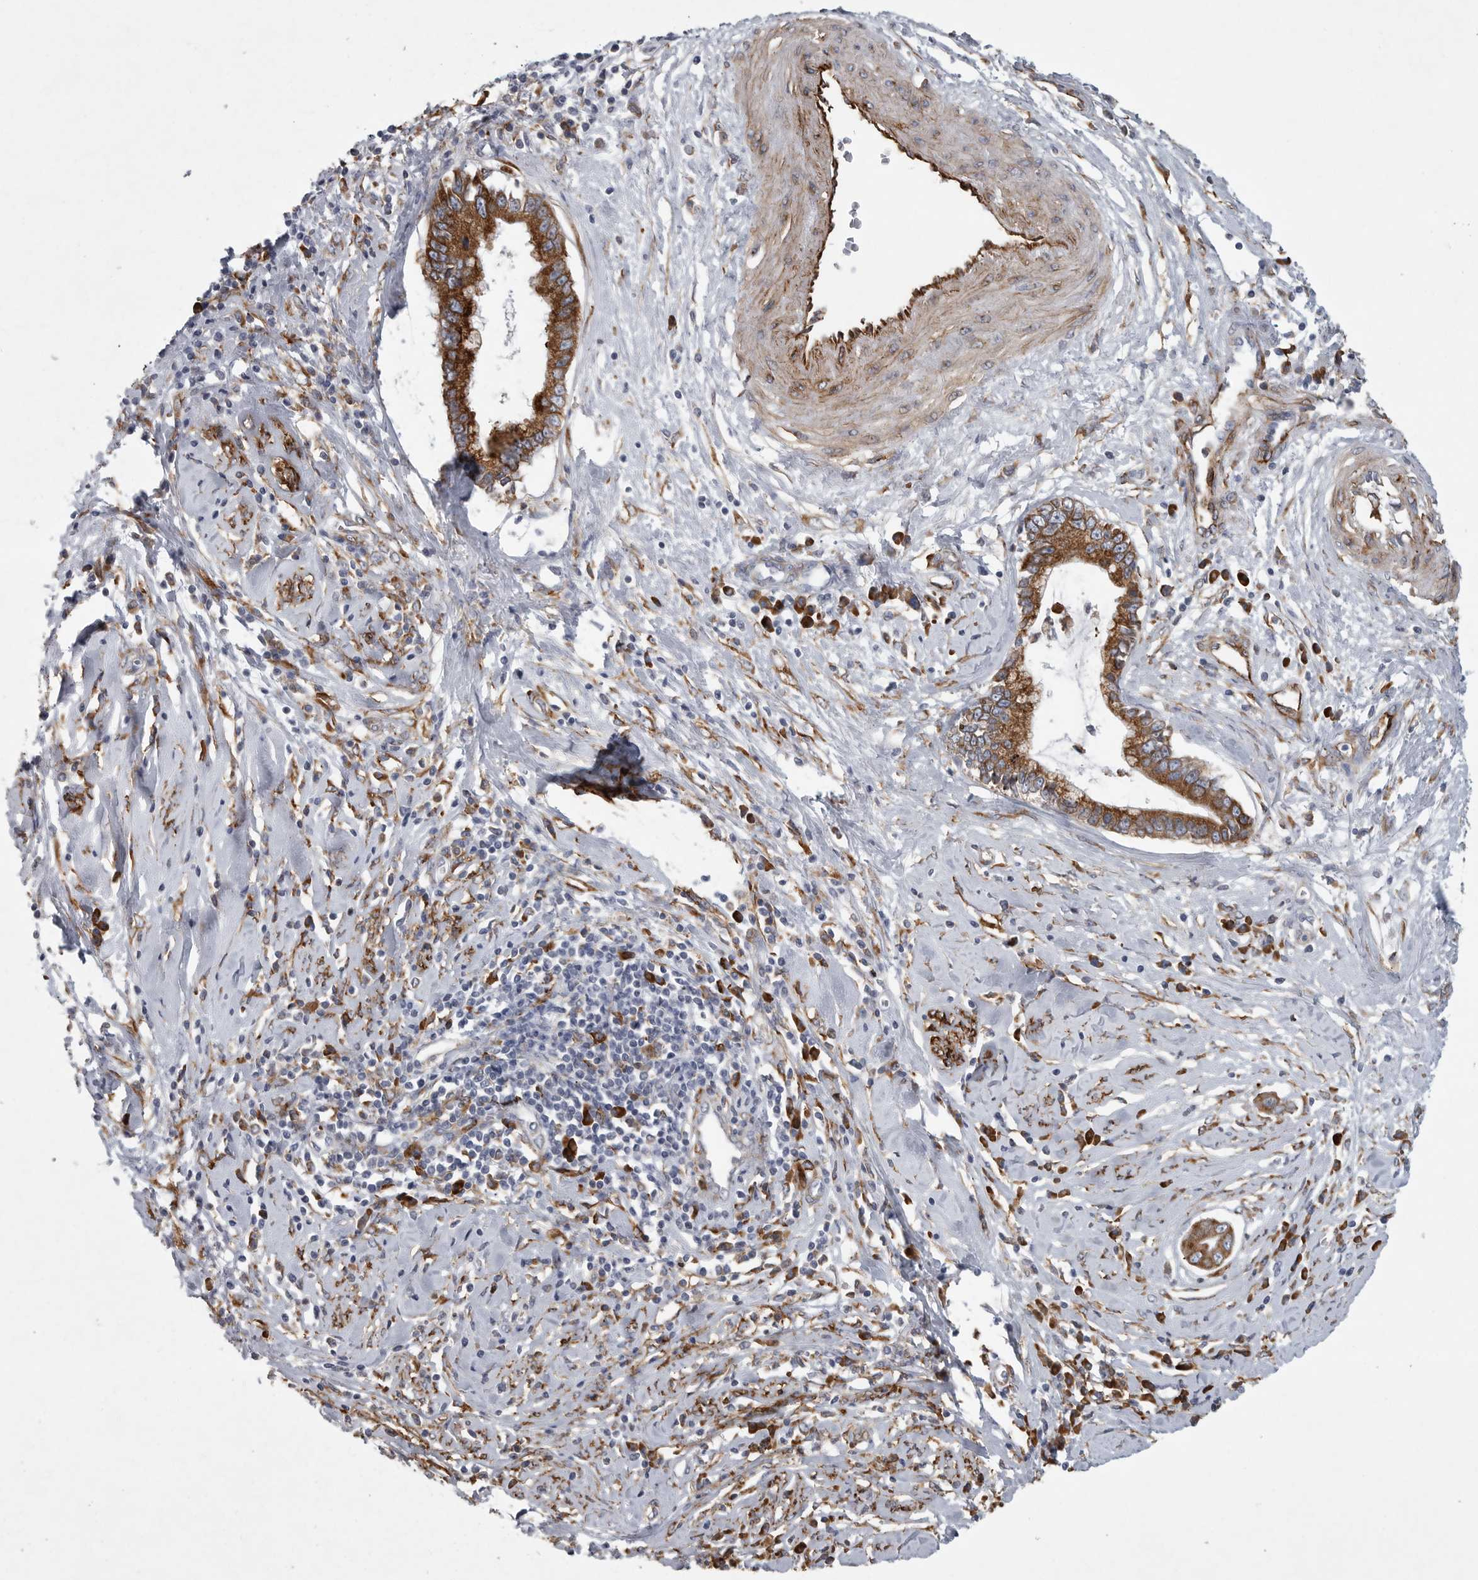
{"staining": {"intensity": "strong", "quantity": ">75%", "location": "cytoplasmic/membranous"}, "tissue": "cervical cancer", "cell_type": "Tumor cells", "image_type": "cancer", "snomed": [{"axis": "morphology", "description": "Adenocarcinoma, NOS"}, {"axis": "topography", "description": "Cervix"}], "caption": "Cervical cancer (adenocarcinoma) stained with a brown dye exhibits strong cytoplasmic/membranous positive staining in about >75% of tumor cells.", "gene": "MINPP1", "patient": {"sex": "female", "age": 44}}